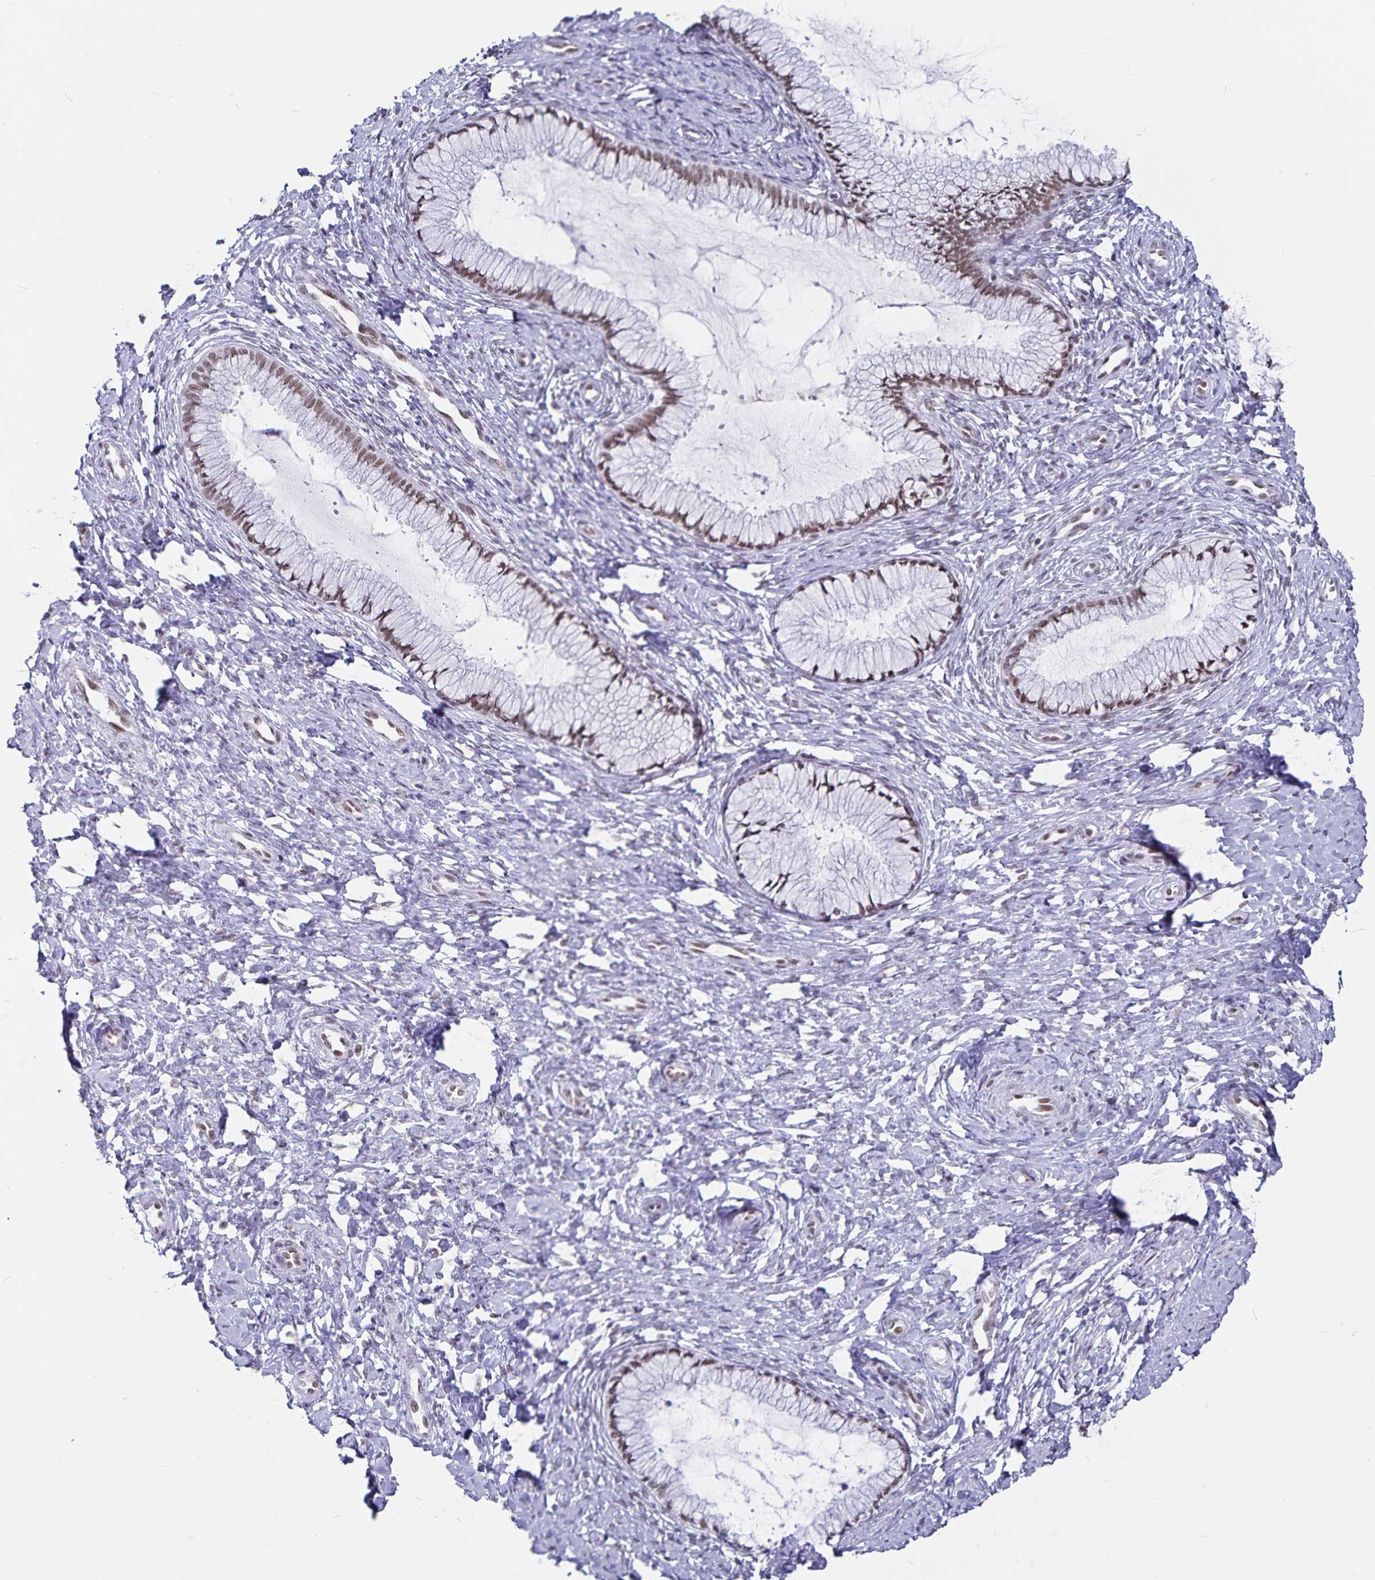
{"staining": {"intensity": "weak", "quantity": ">75%", "location": "nuclear"}, "tissue": "cervix", "cell_type": "Glandular cells", "image_type": "normal", "snomed": [{"axis": "morphology", "description": "Normal tissue, NOS"}, {"axis": "topography", "description": "Cervix"}], "caption": "Protein expression analysis of benign cervix shows weak nuclear positivity in about >75% of glandular cells.", "gene": "PBX2", "patient": {"sex": "female", "age": 37}}